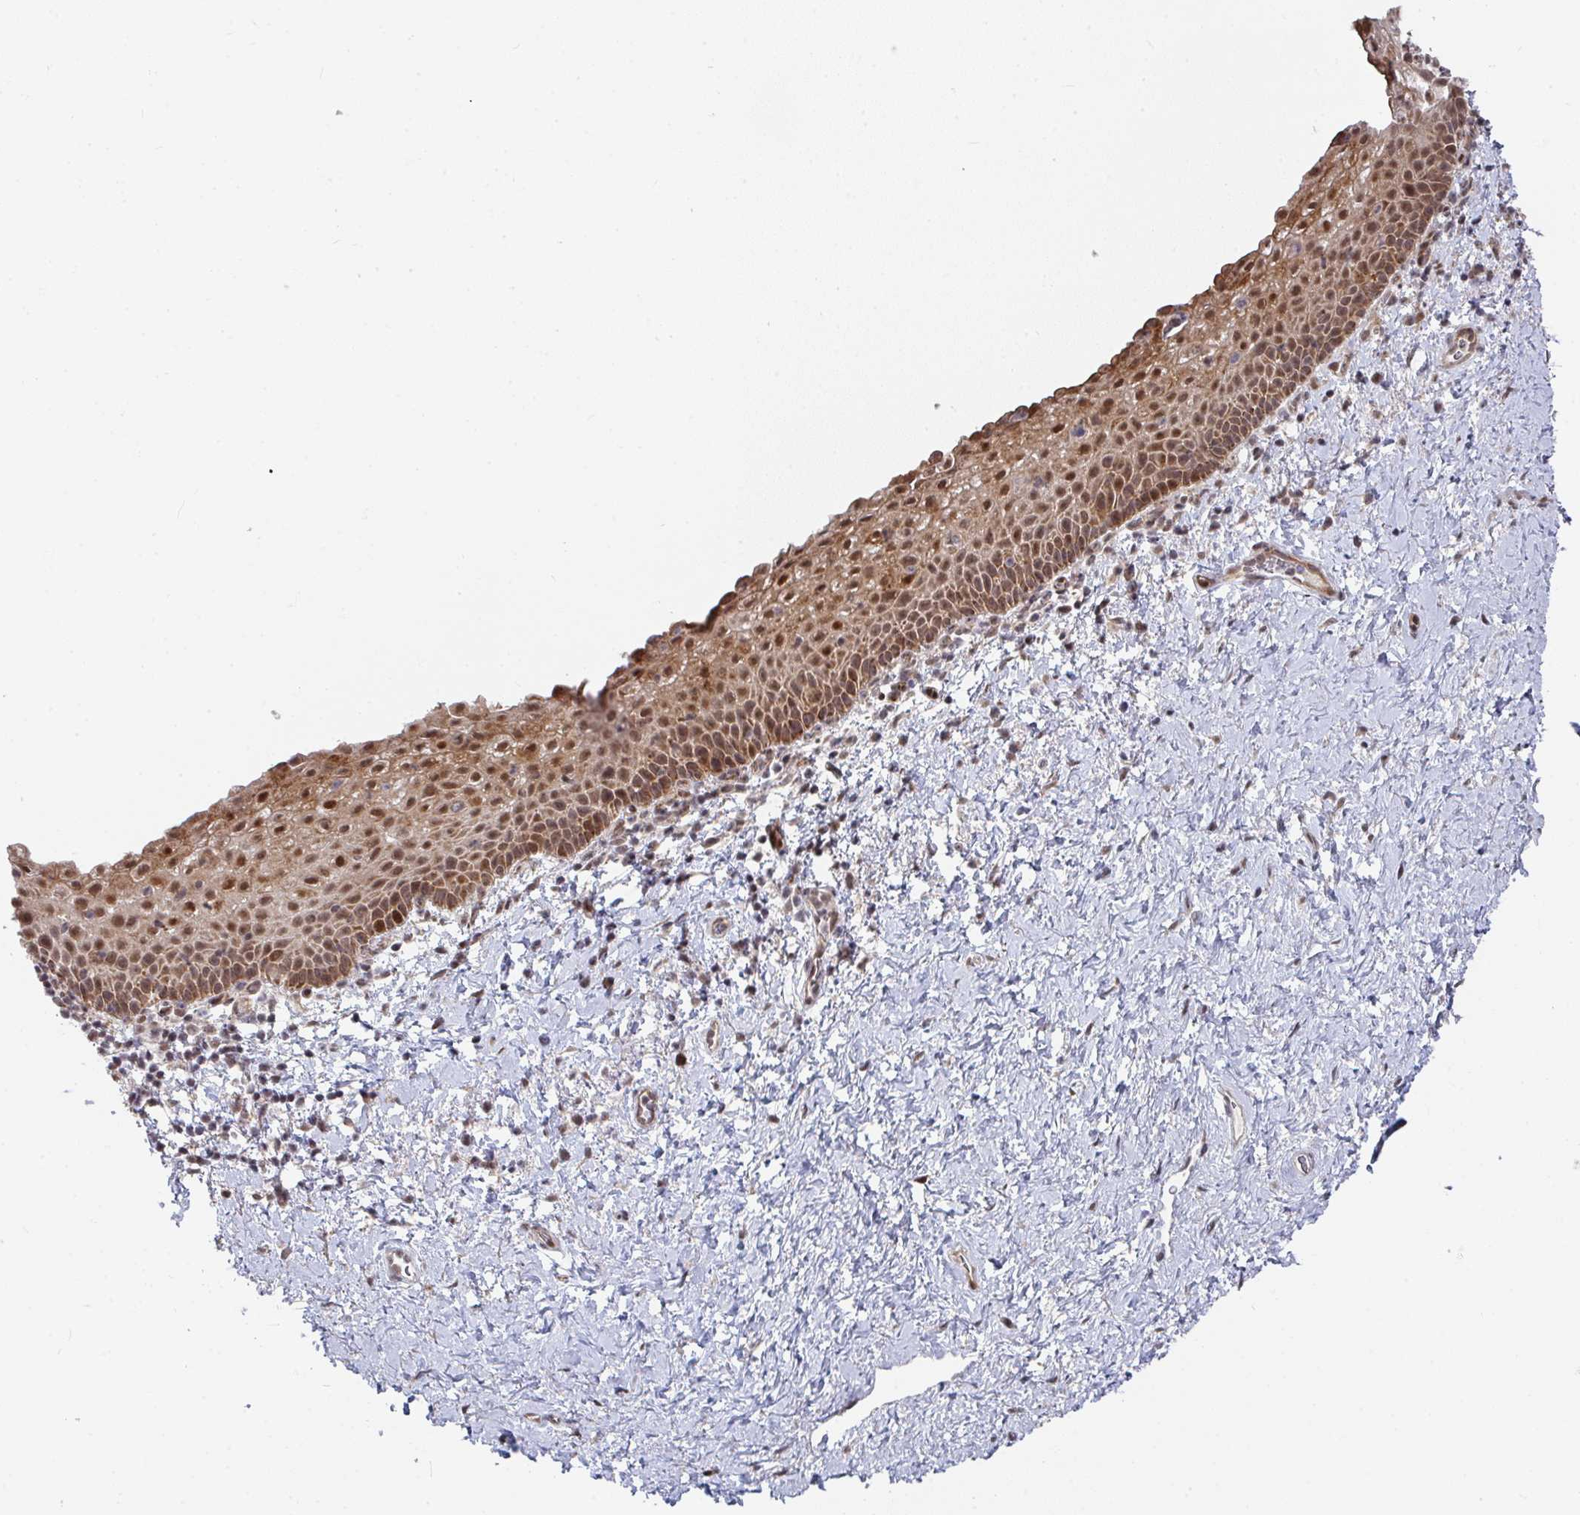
{"staining": {"intensity": "moderate", "quantity": ">75%", "location": "cytoplasmic/membranous,nuclear"}, "tissue": "vagina", "cell_type": "Squamous epithelial cells", "image_type": "normal", "snomed": [{"axis": "morphology", "description": "Normal tissue, NOS"}, {"axis": "topography", "description": "Vagina"}], "caption": "Vagina stained for a protein (brown) reveals moderate cytoplasmic/membranous,nuclear positive staining in about >75% of squamous epithelial cells.", "gene": "RBBP5", "patient": {"sex": "female", "age": 61}}